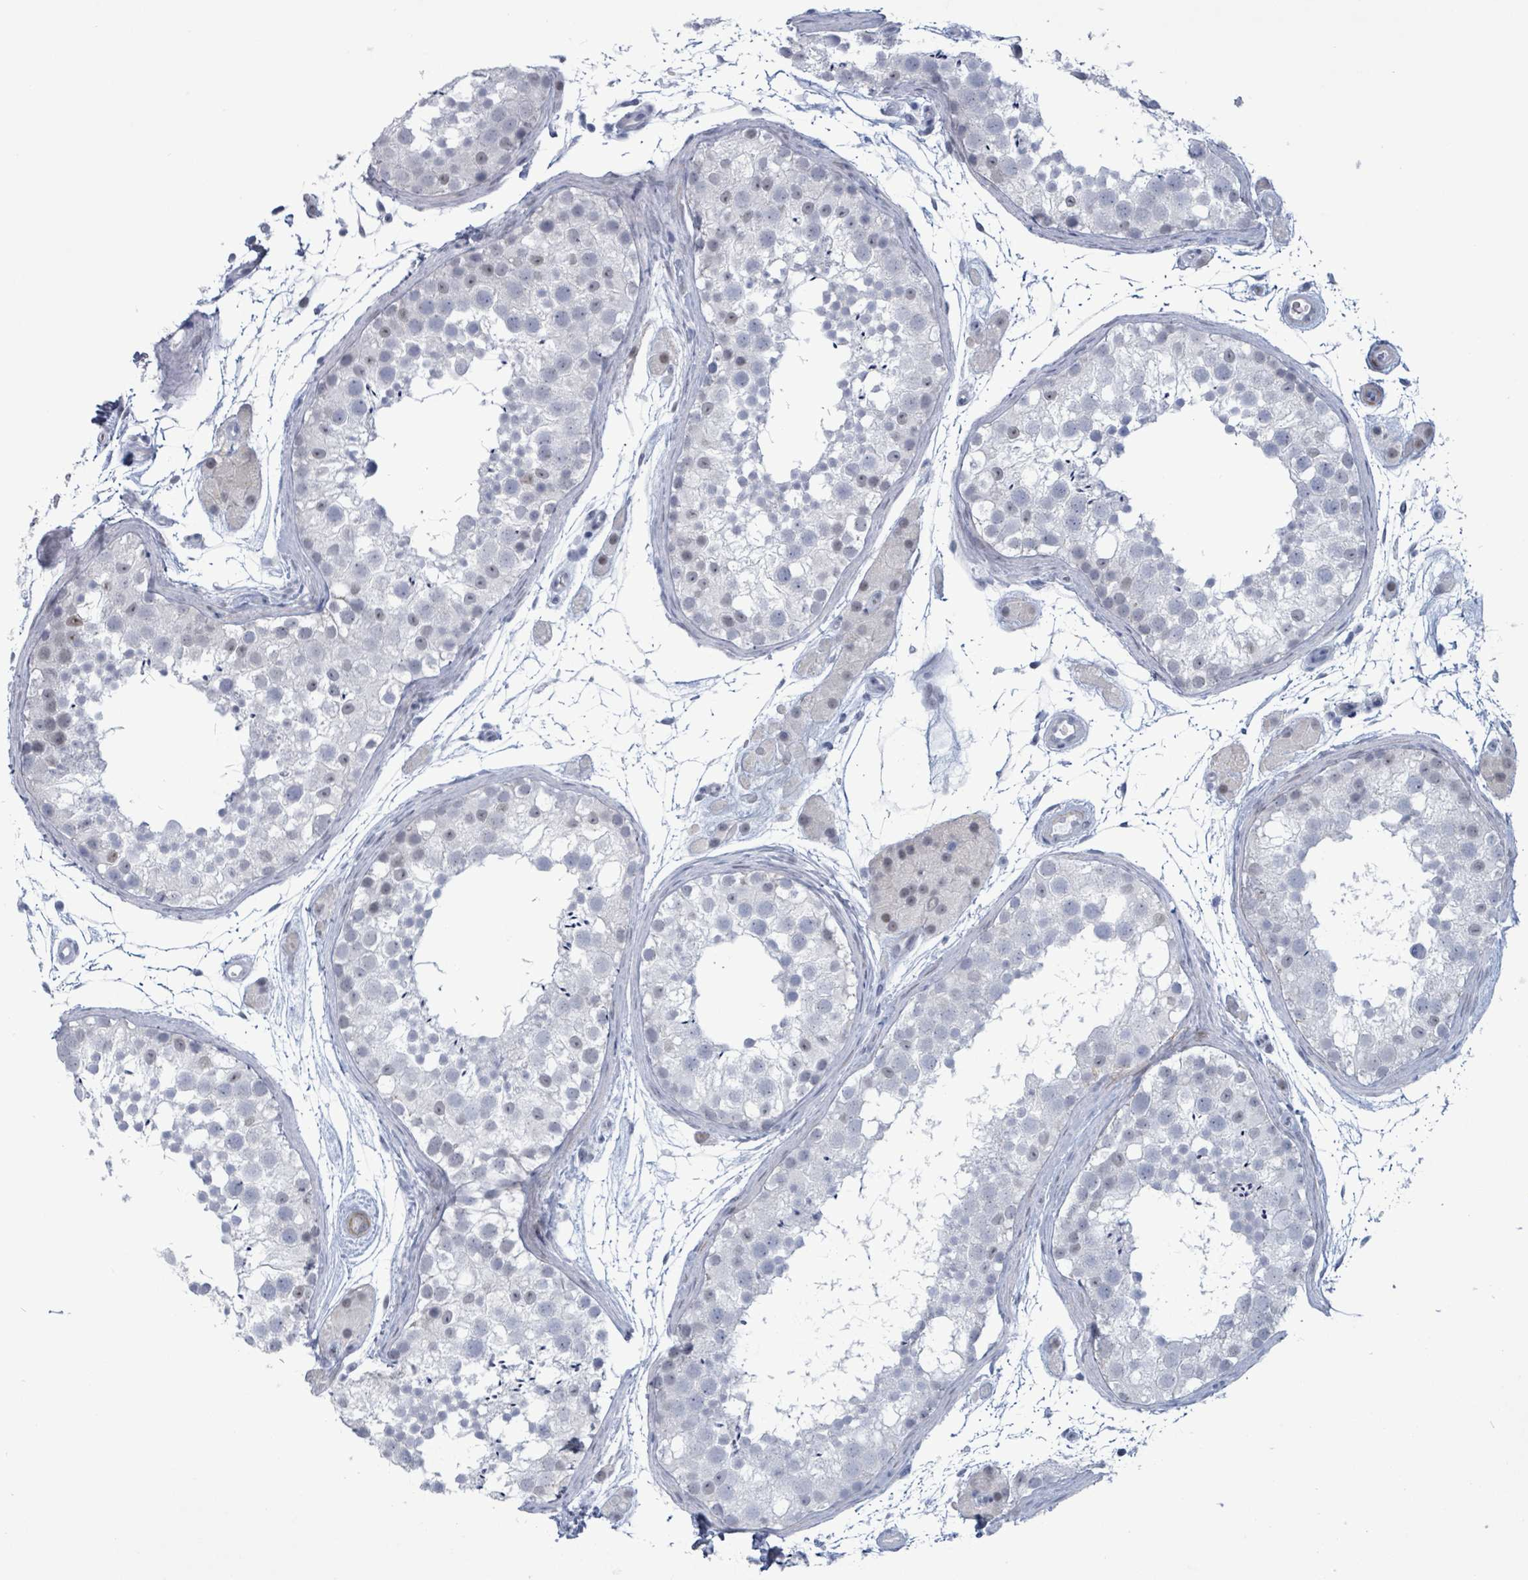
{"staining": {"intensity": "negative", "quantity": "none", "location": "none"}, "tissue": "testis", "cell_type": "Cells in seminiferous ducts", "image_type": "normal", "snomed": [{"axis": "morphology", "description": "Normal tissue, NOS"}, {"axis": "topography", "description": "Testis"}], "caption": "This micrograph is of normal testis stained with IHC to label a protein in brown with the nuclei are counter-stained blue. There is no positivity in cells in seminiferous ducts.", "gene": "ZNF771", "patient": {"sex": "male", "age": 41}}